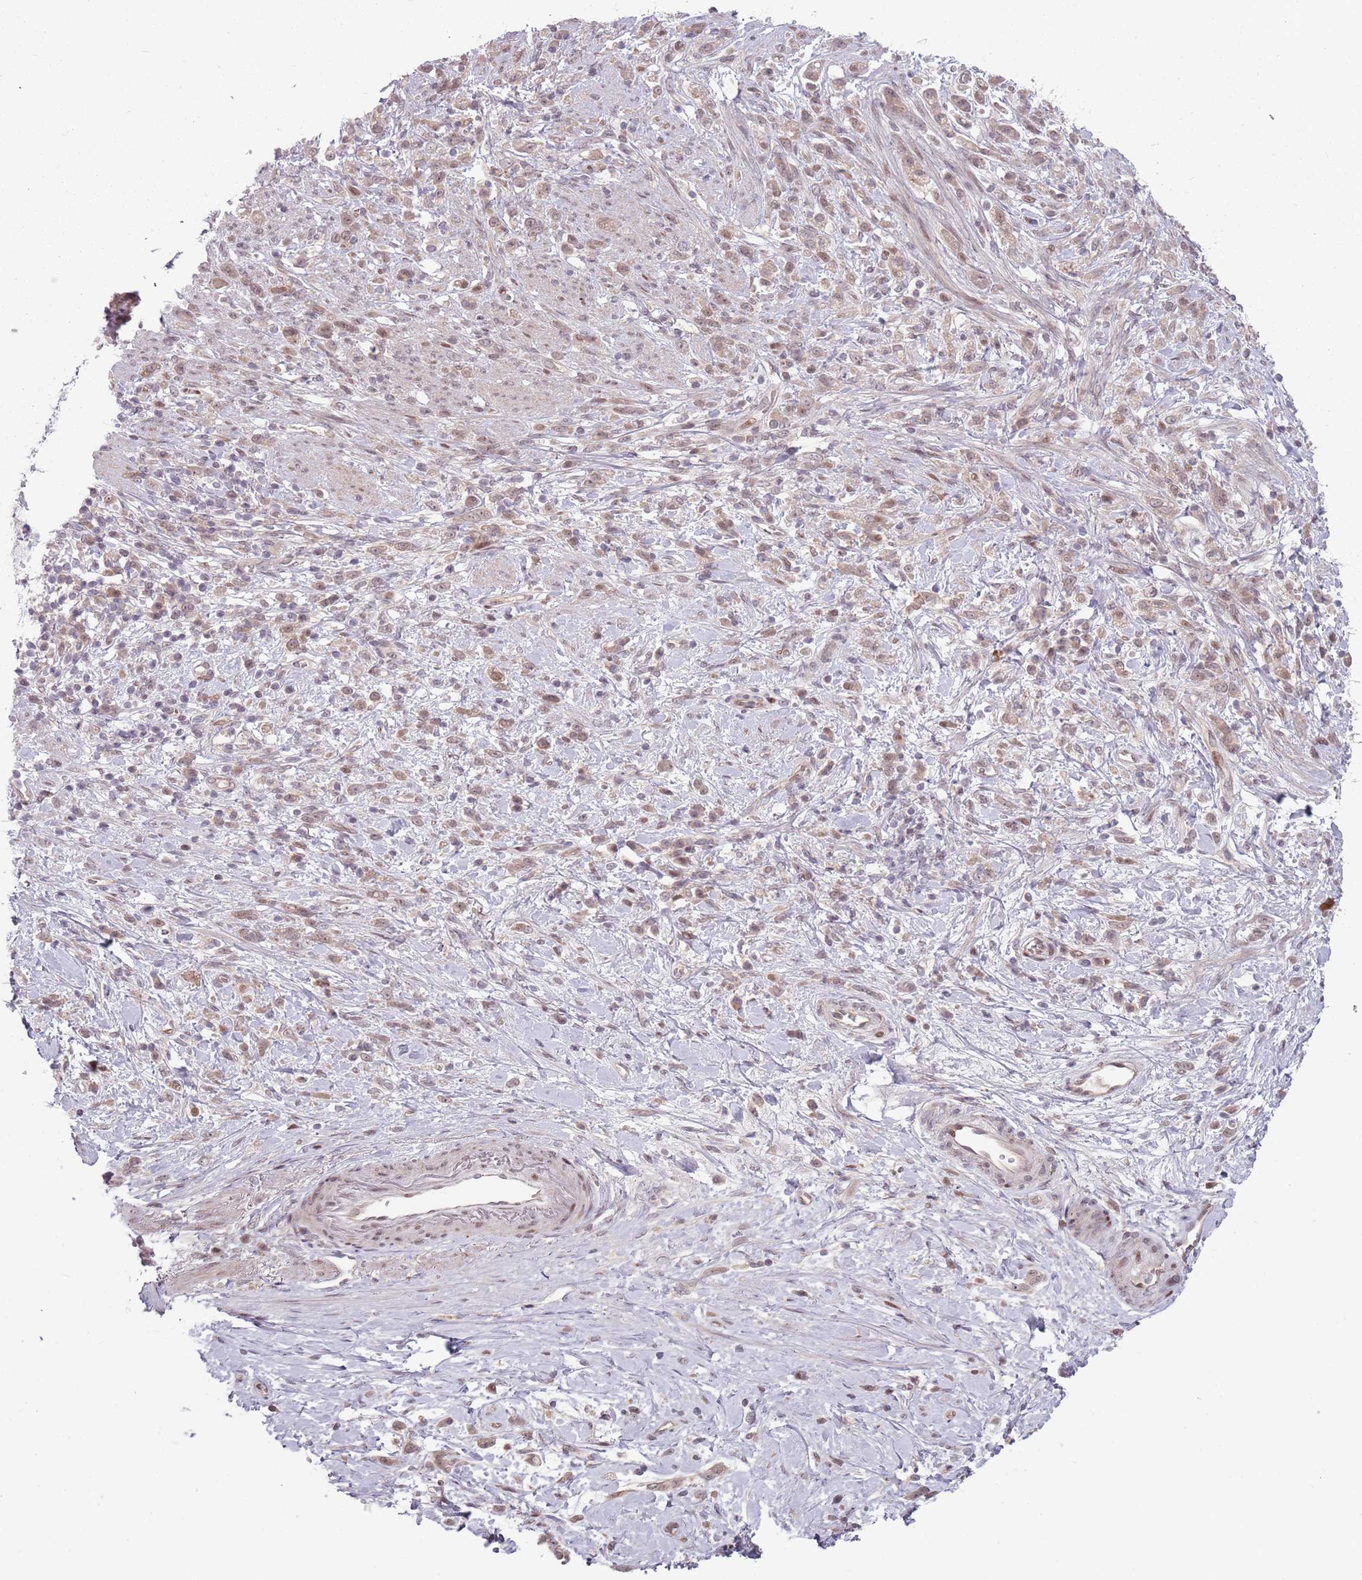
{"staining": {"intensity": "weak", "quantity": ">75%", "location": "cytoplasmic/membranous,nuclear"}, "tissue": "stomach cancer", "cell_type": "Tumor cells", "image_type": "cancer", "snomed": [{"axis": "morphology", "description": "Adenocarcinoma, NOS"}, {"axis": "topography", "description": "Stomach"}], "caption": "Stomach cancer stained with a brown dye shows weak cytoplasmic/membranous and nuclear positive positivity in about >75% of tumor cells.", "gene": "ADGRG1", "patient": {"sex": "female", "age": 60}}